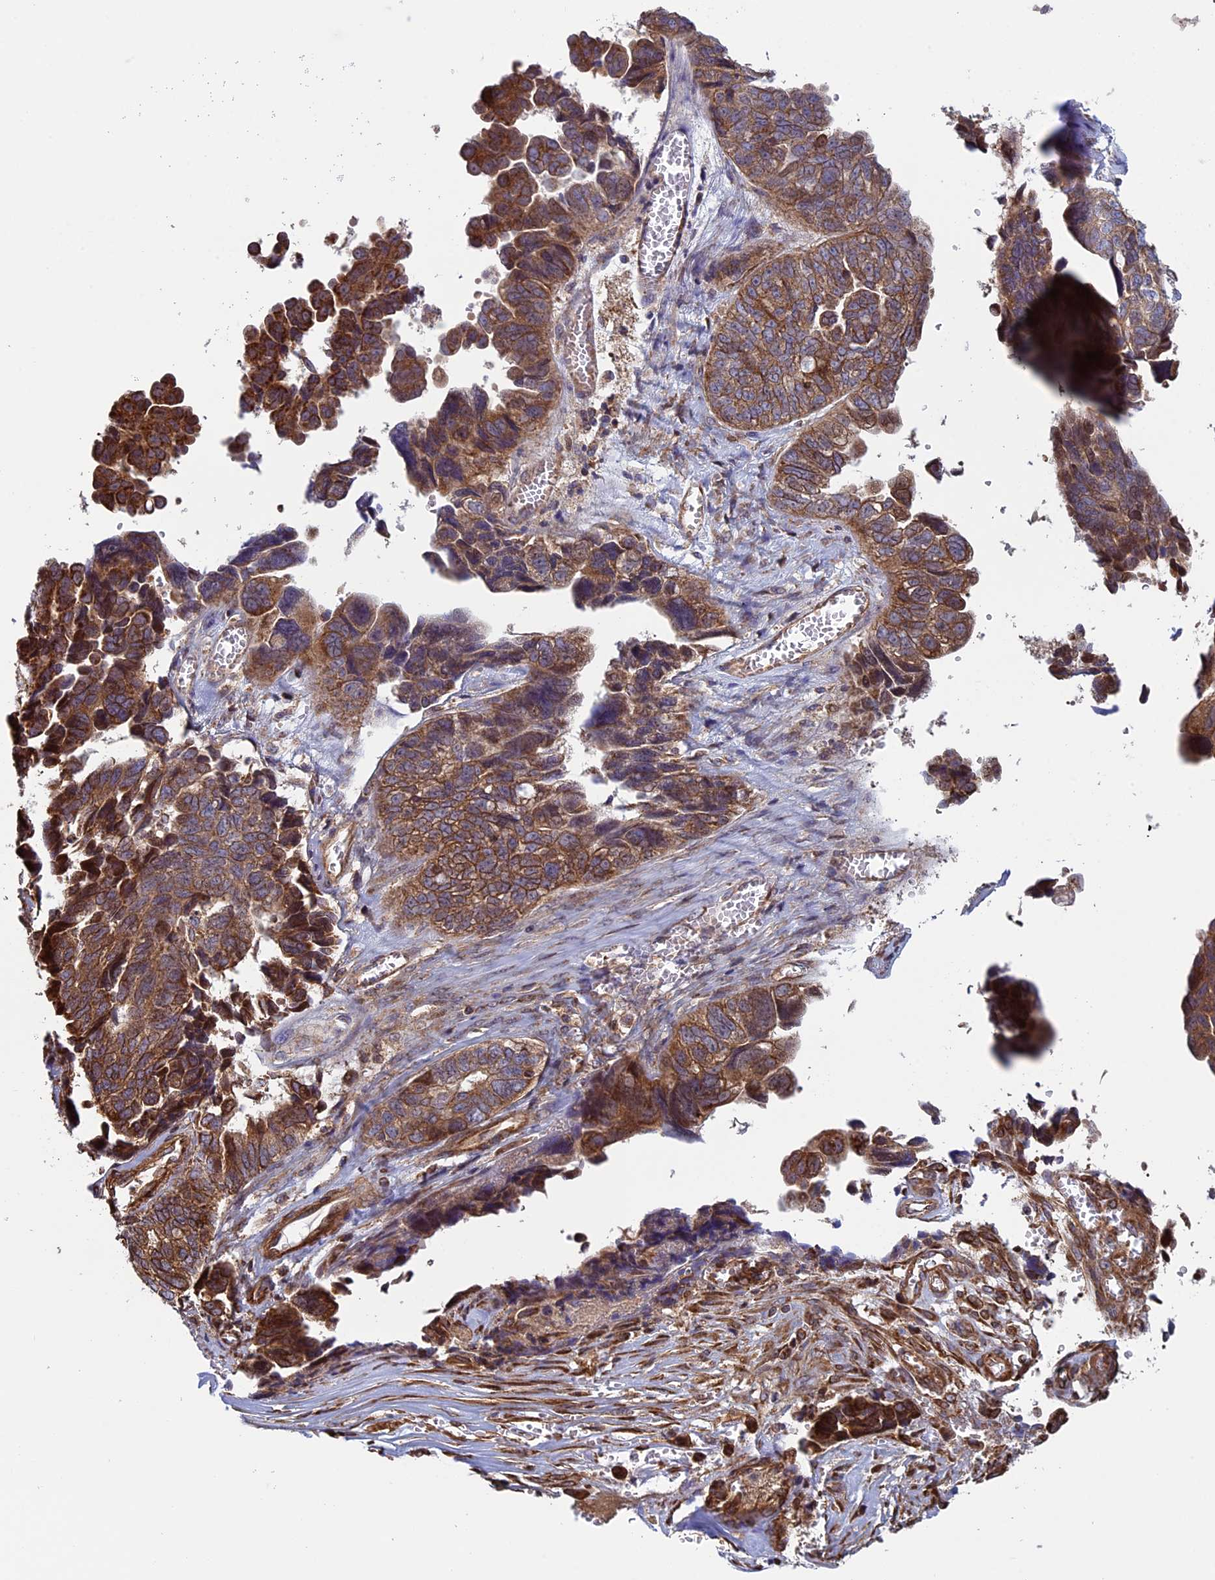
{"staining": {"intensity": "moderate", "quantity": ">75%", "location": "cytoplasmic/membranous"}, "tissue": "ovarian cancer", "cell_type": "Tumor cells", "image_type": "cancer", "snomed": [{"axis": "morphology", "description": "Cystadenocarcinoma, serous, NOS"}, {"axis": "topography", "description": "Ovary"}], "caption": "Ovarian cancer tissue reveals moderate cytoplasmic/membranous expression in approximately >75% of tumor cells, visualized by immunohistochemistry.", "gene": "CCDC8", "patient": {"sex": "female", "age": 79}}